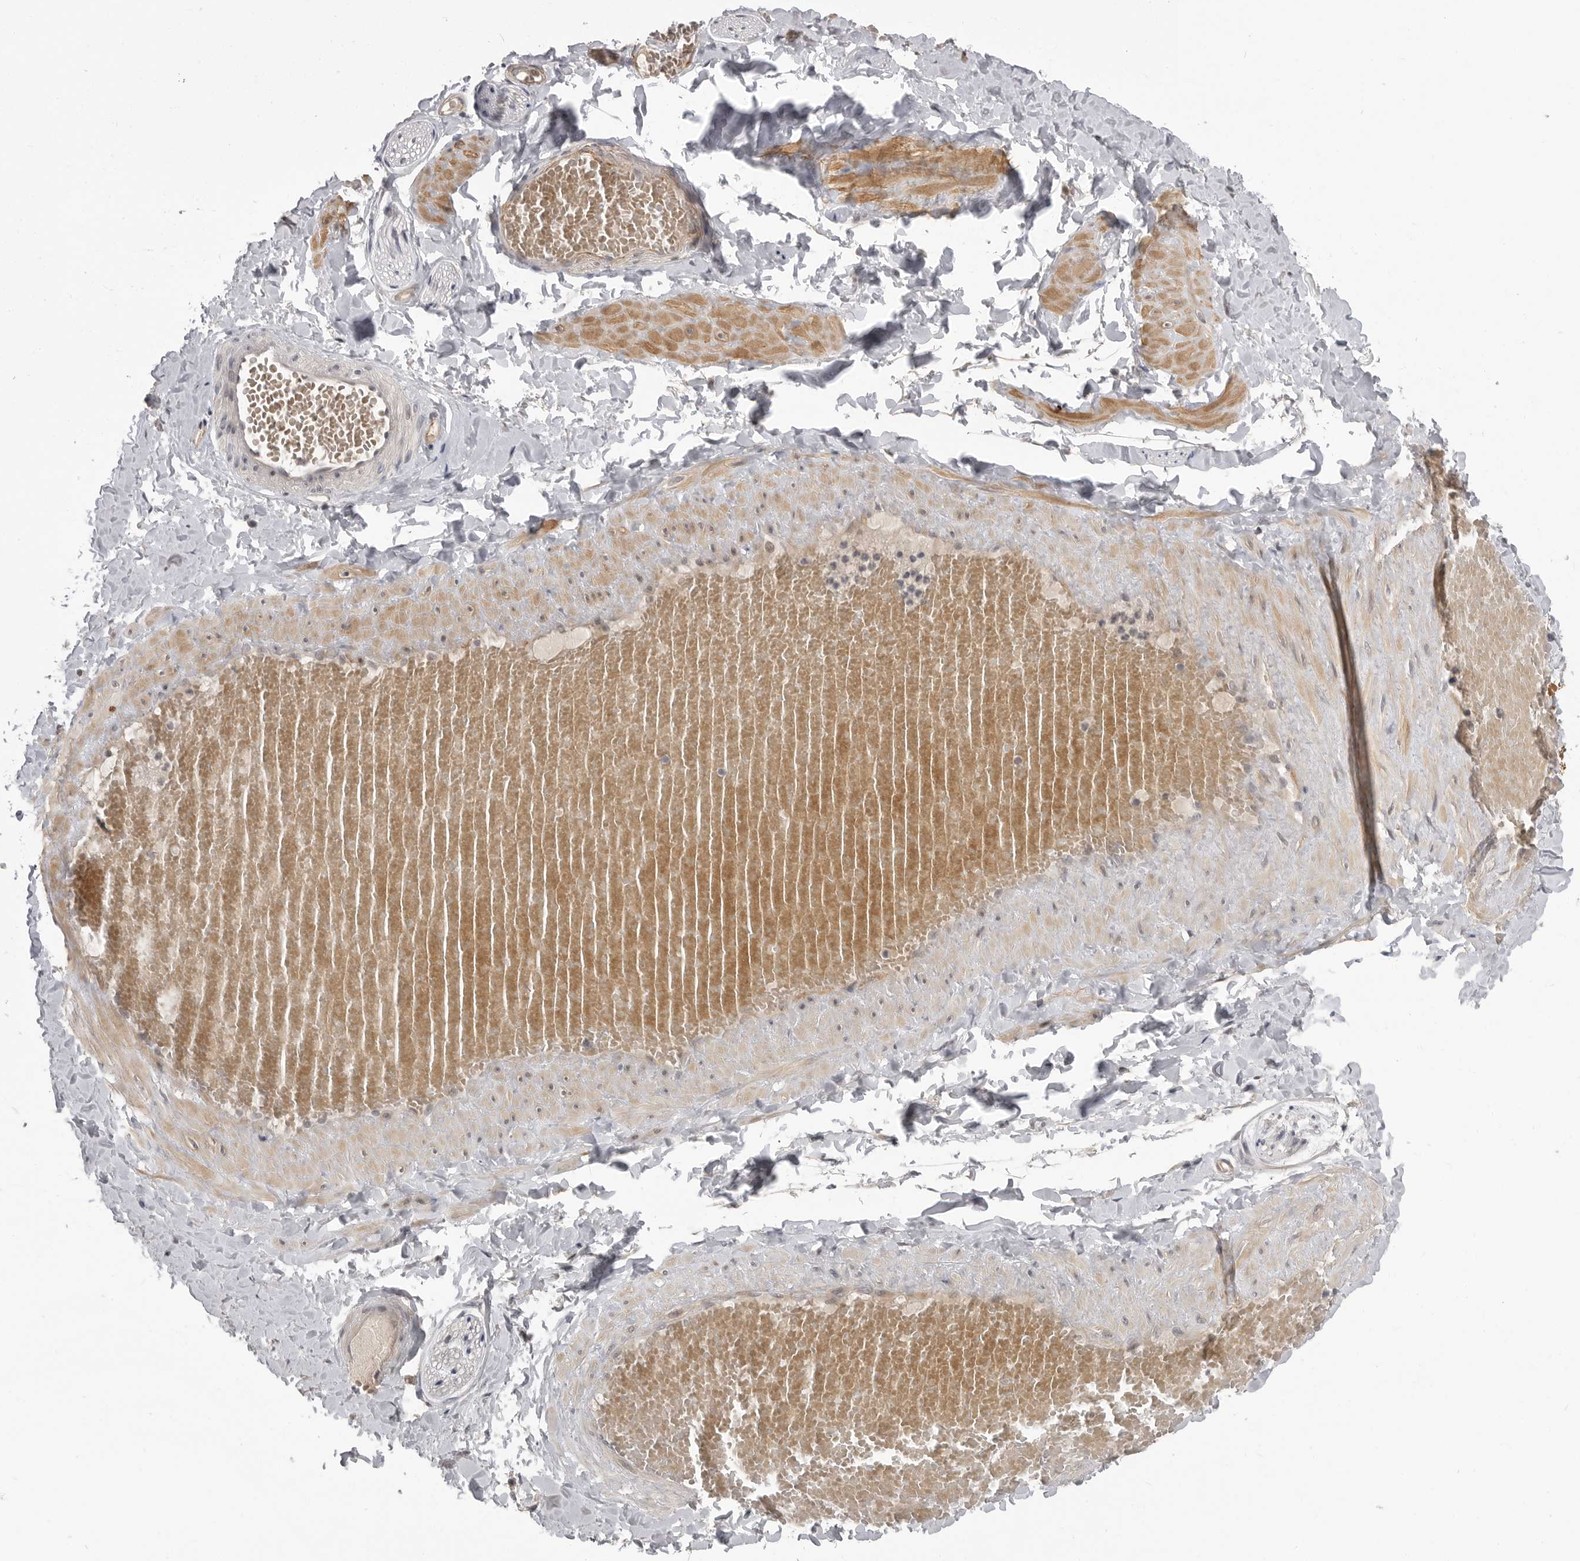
{"staining": {"intensity": "negative", "quantity": "none", "location": "none"}, "tissue": "adipose tissue", "cell_type": "Adipocytes", "image_type": "normal", "snomed": [{"axis": "morphology", "description": "Normal tissue, NOS"}, {"axis": "topography", "description": "Adipose tissue"}, {"axis": "topography", "description": "Vascular tissue"}, {"axis": "topography", "description": "Peripheral nerve tissue"}], "caption": "The micrograph exhibits no significant positivity in adipocytes of adipose tissue.", "gene": "PLEKHF1", "patient": {"sex": "male", "age": 25}}